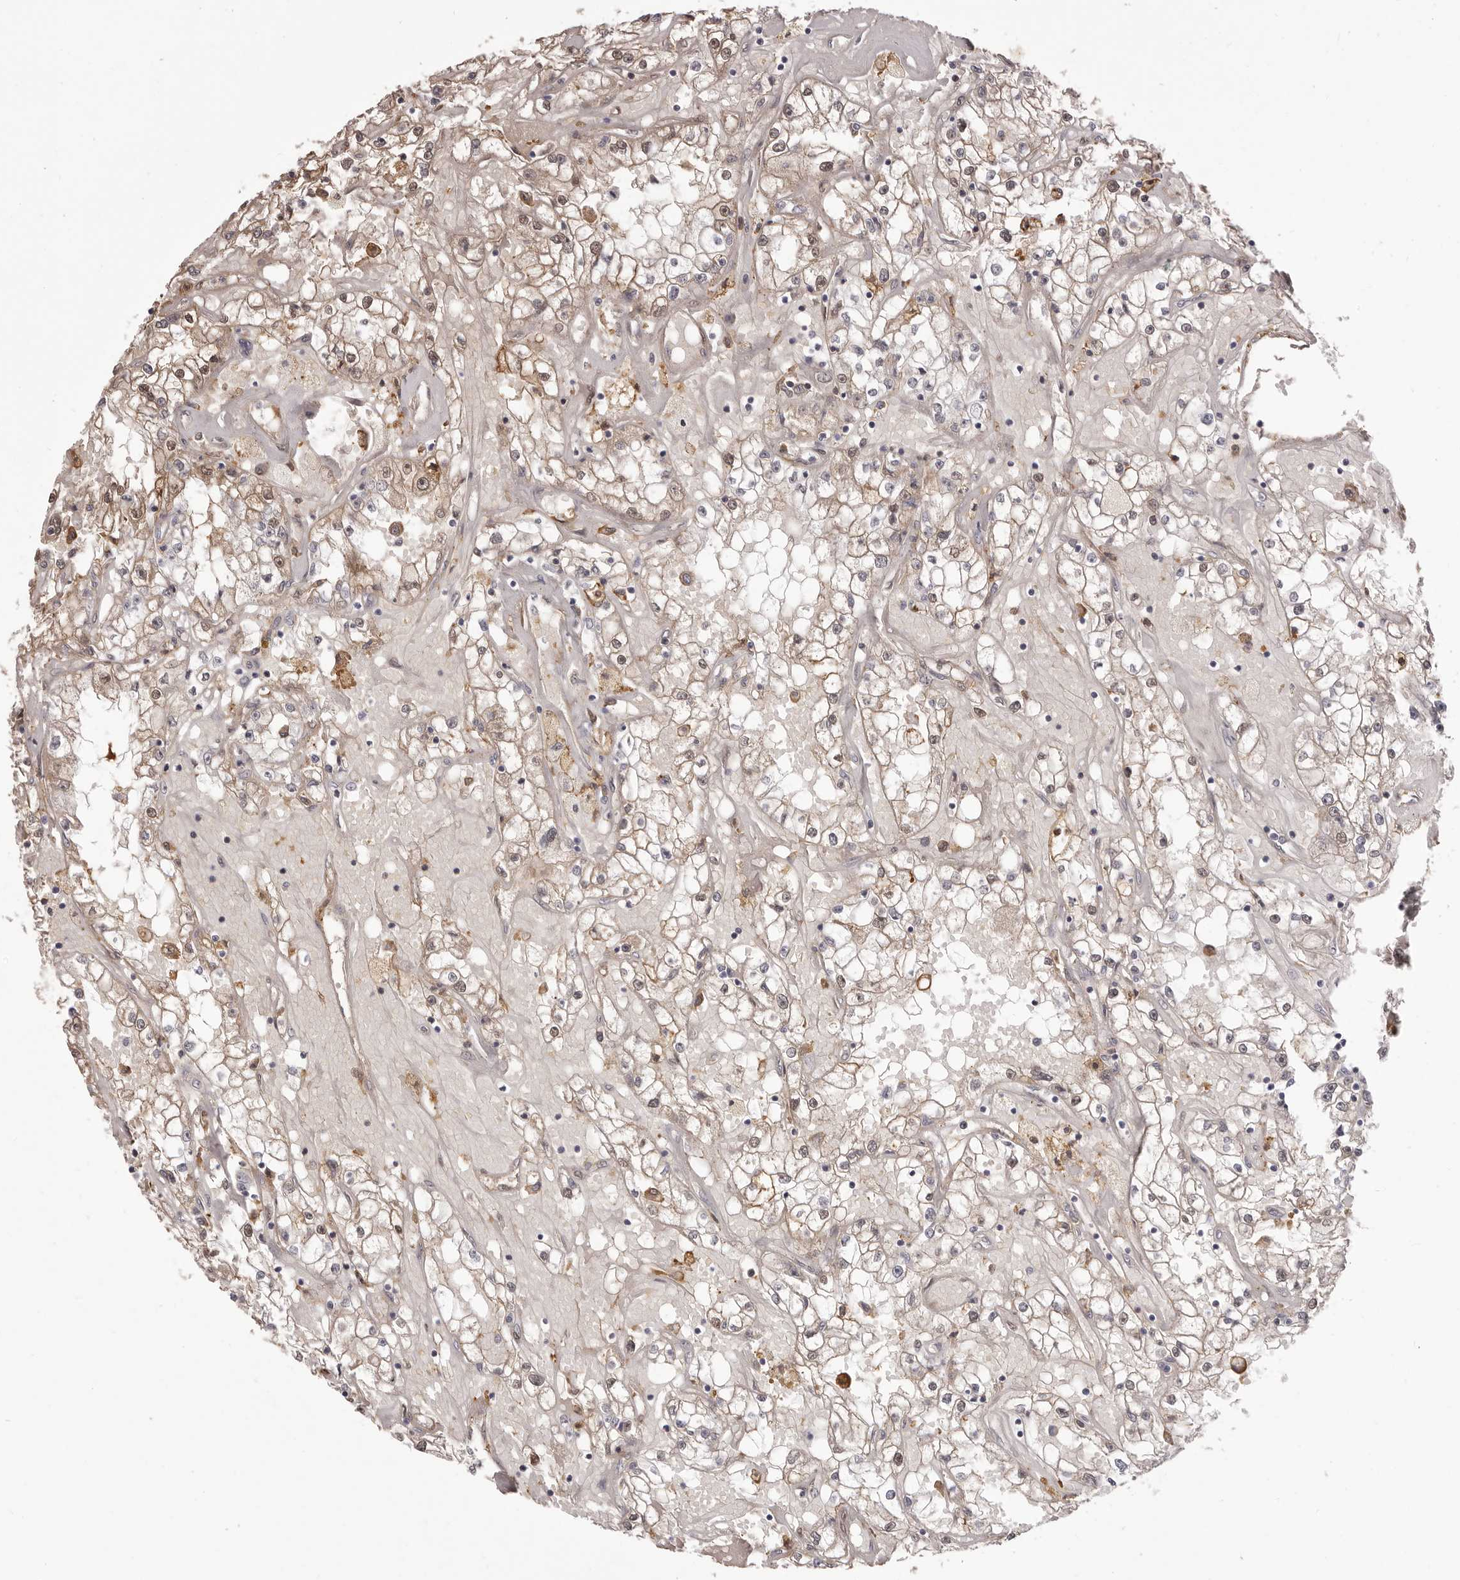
{"staining": {"intensity": "moderate", "quantity": "25%-75%", "location": "cytoplasmic/membranous"}, "tissue": "renal cancer", "cell_type": "Tumor cells", "image_type": "cancer", "snomed": [{"axis": "morphology", "description": "Adenocarcinoma, NOS"}, {"axis": "topography", "description": "Kidney"}], "caption": "Immunohistochemistry (IHC) (DAB) staining of adenocarcinoma (renal) demonstrates moderate cytoplasmic/membranous protein positivity in about 25%-75% of tumor cells.", "gene": "OTUD3", "patient": {"sex": "male", "age": 56}}